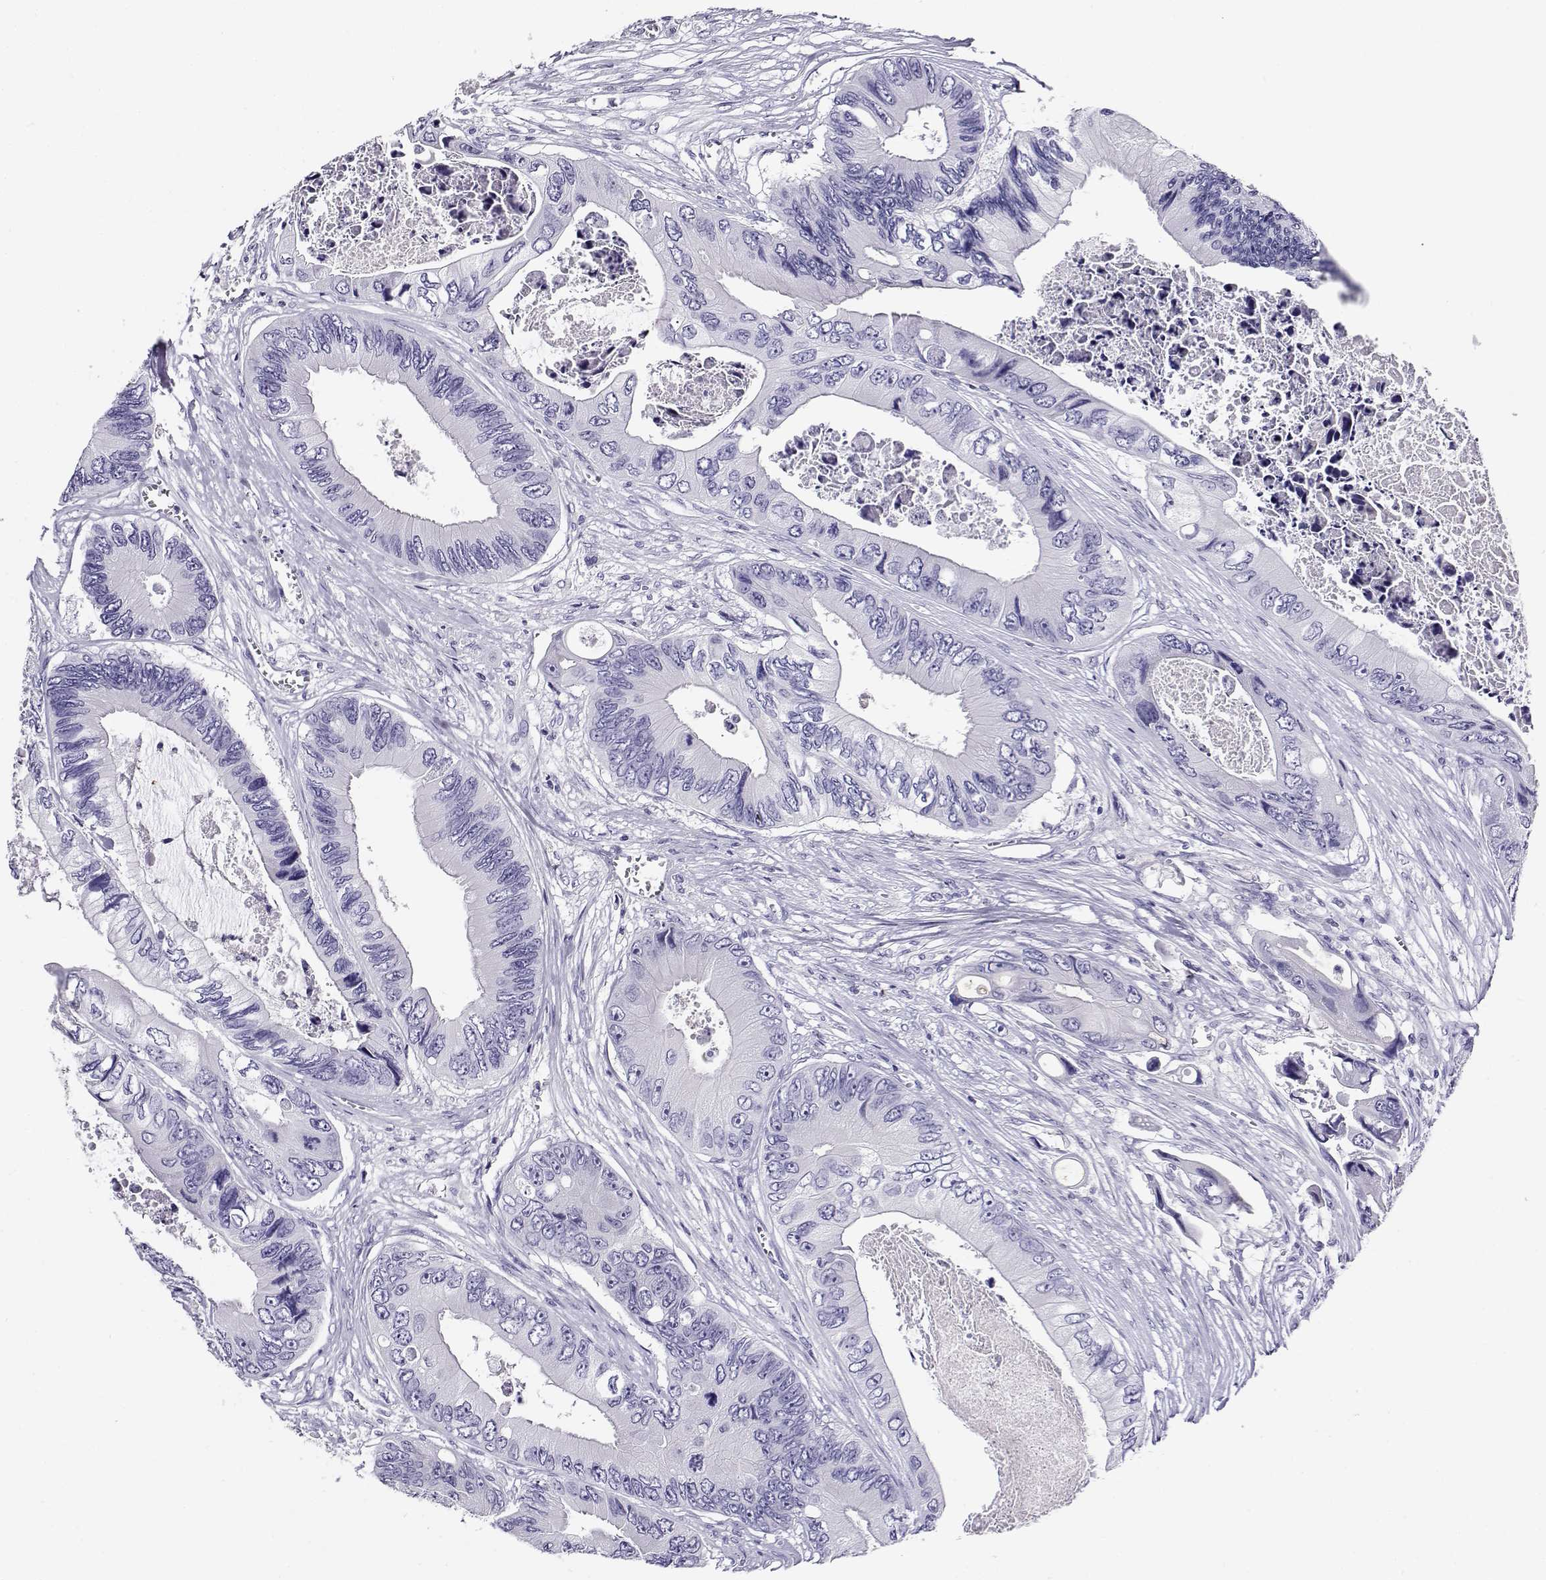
{"staining": {"intensity": "negative", "quantity": "none", "location": "none"}, "tissue": "colorectal cancer", "cell_type": "Tumor cells", "image_type": "cancer", "snomed": [{"axis": "morphology", "description": "Adenocarcinoma, NOS"}, {"axis": "topography", "description": "Rectum"}], "caption": "An immunohistochemistry (IHC) image of colorectal cancer is shown. There is no staining in tumor cells of colorectal cancer.", "gene": "RHOXF2", "patient": {"sex": "male", "age": 63}}